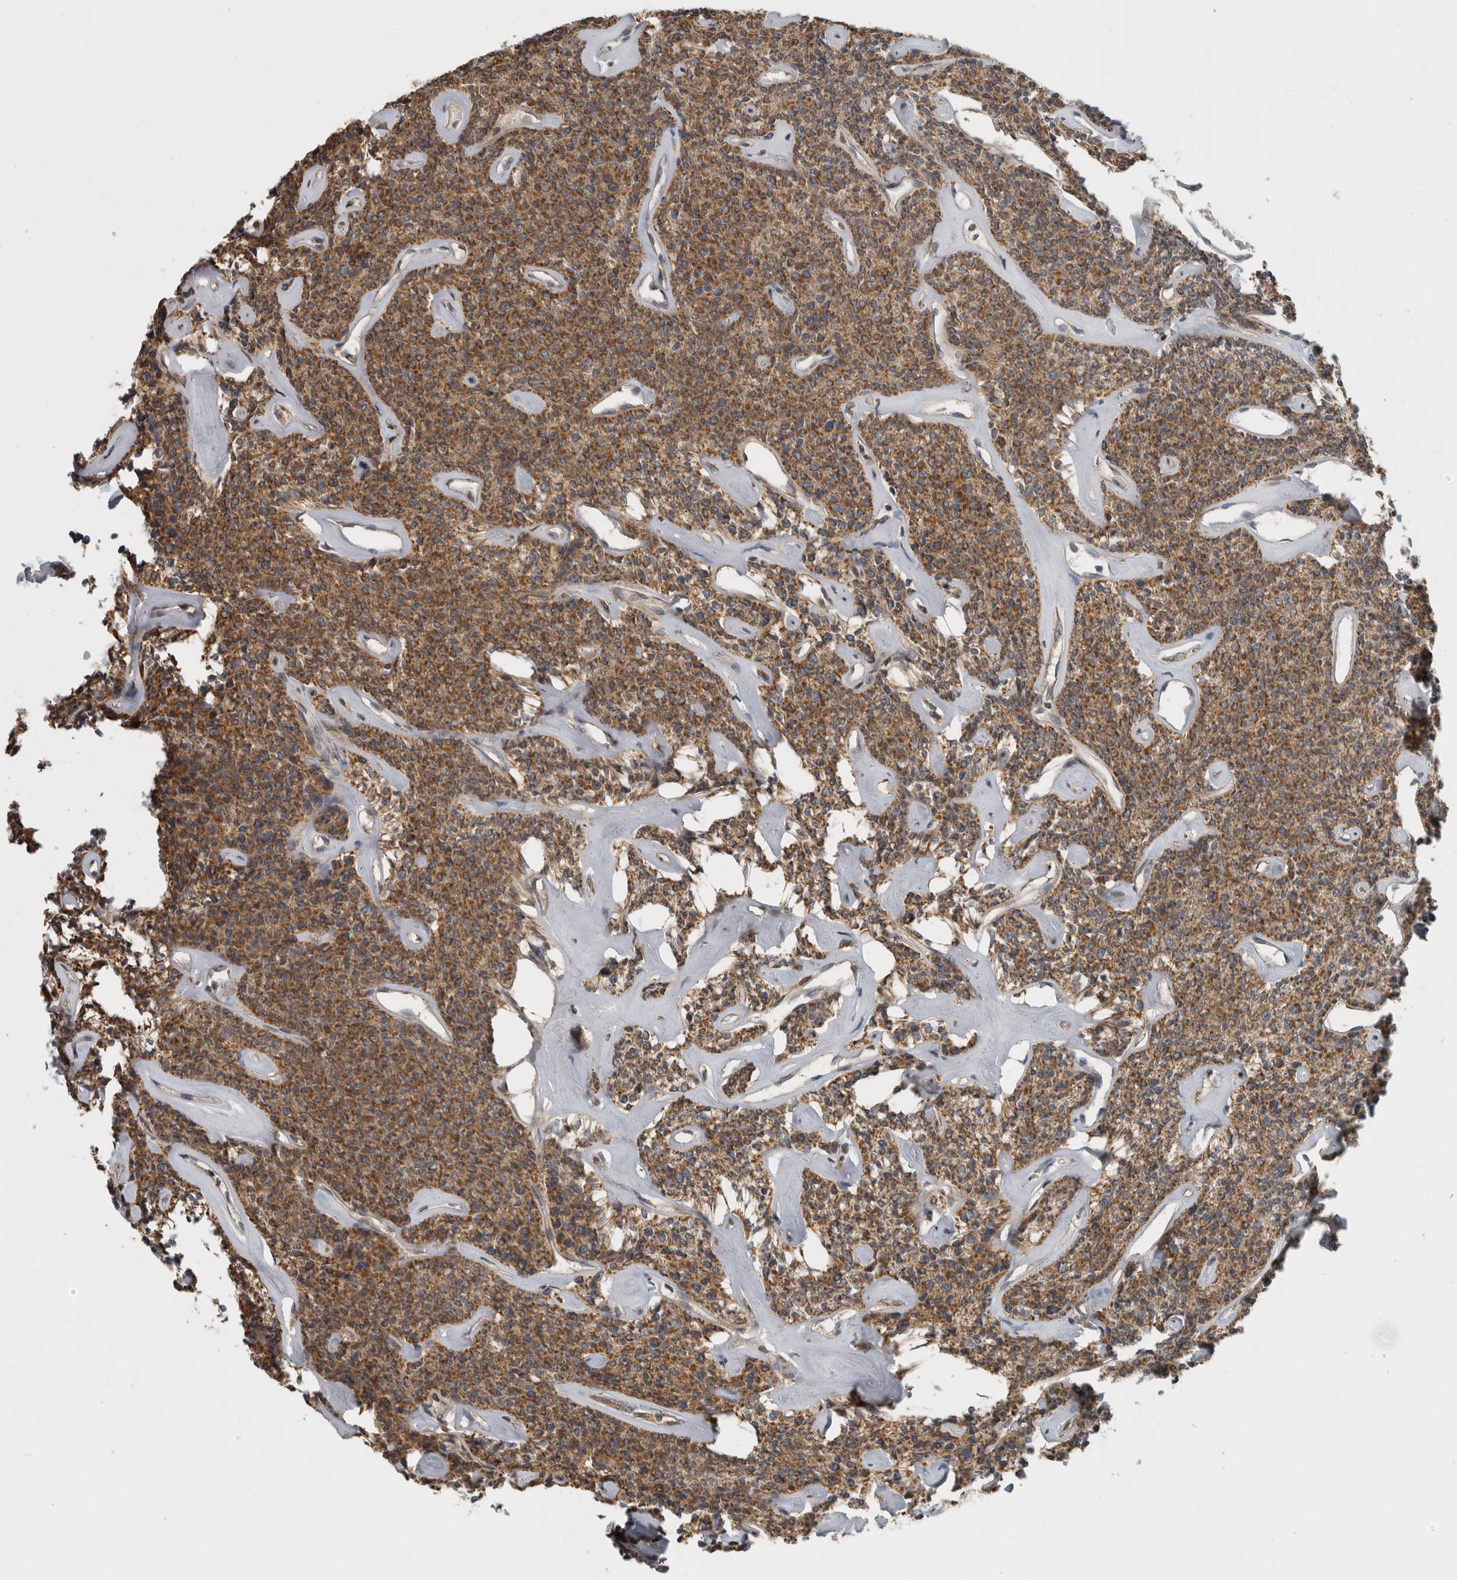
{"staining": {"intensity": "moderate", "quantity": ">75%", "location": "cytoplasmic/membranous"}, "tissue": "parathyroid gland", "cell_type": "Glandular cells", "image_type": "normal", "snomed": [{"axis": "morphology", "description": "Normal tissue, NOS"}, {"axis": "topography", "description": "Parathyroid gland"}], "caption": "This is an image of immunohistochemistry (IHC) staining of normal parathyroid gland, which shows moderate positivity in the cytoplasmic/membranous of glandular cells.", "gene": "AFAP1", "patient": {"sex": "male", "age": 46}}